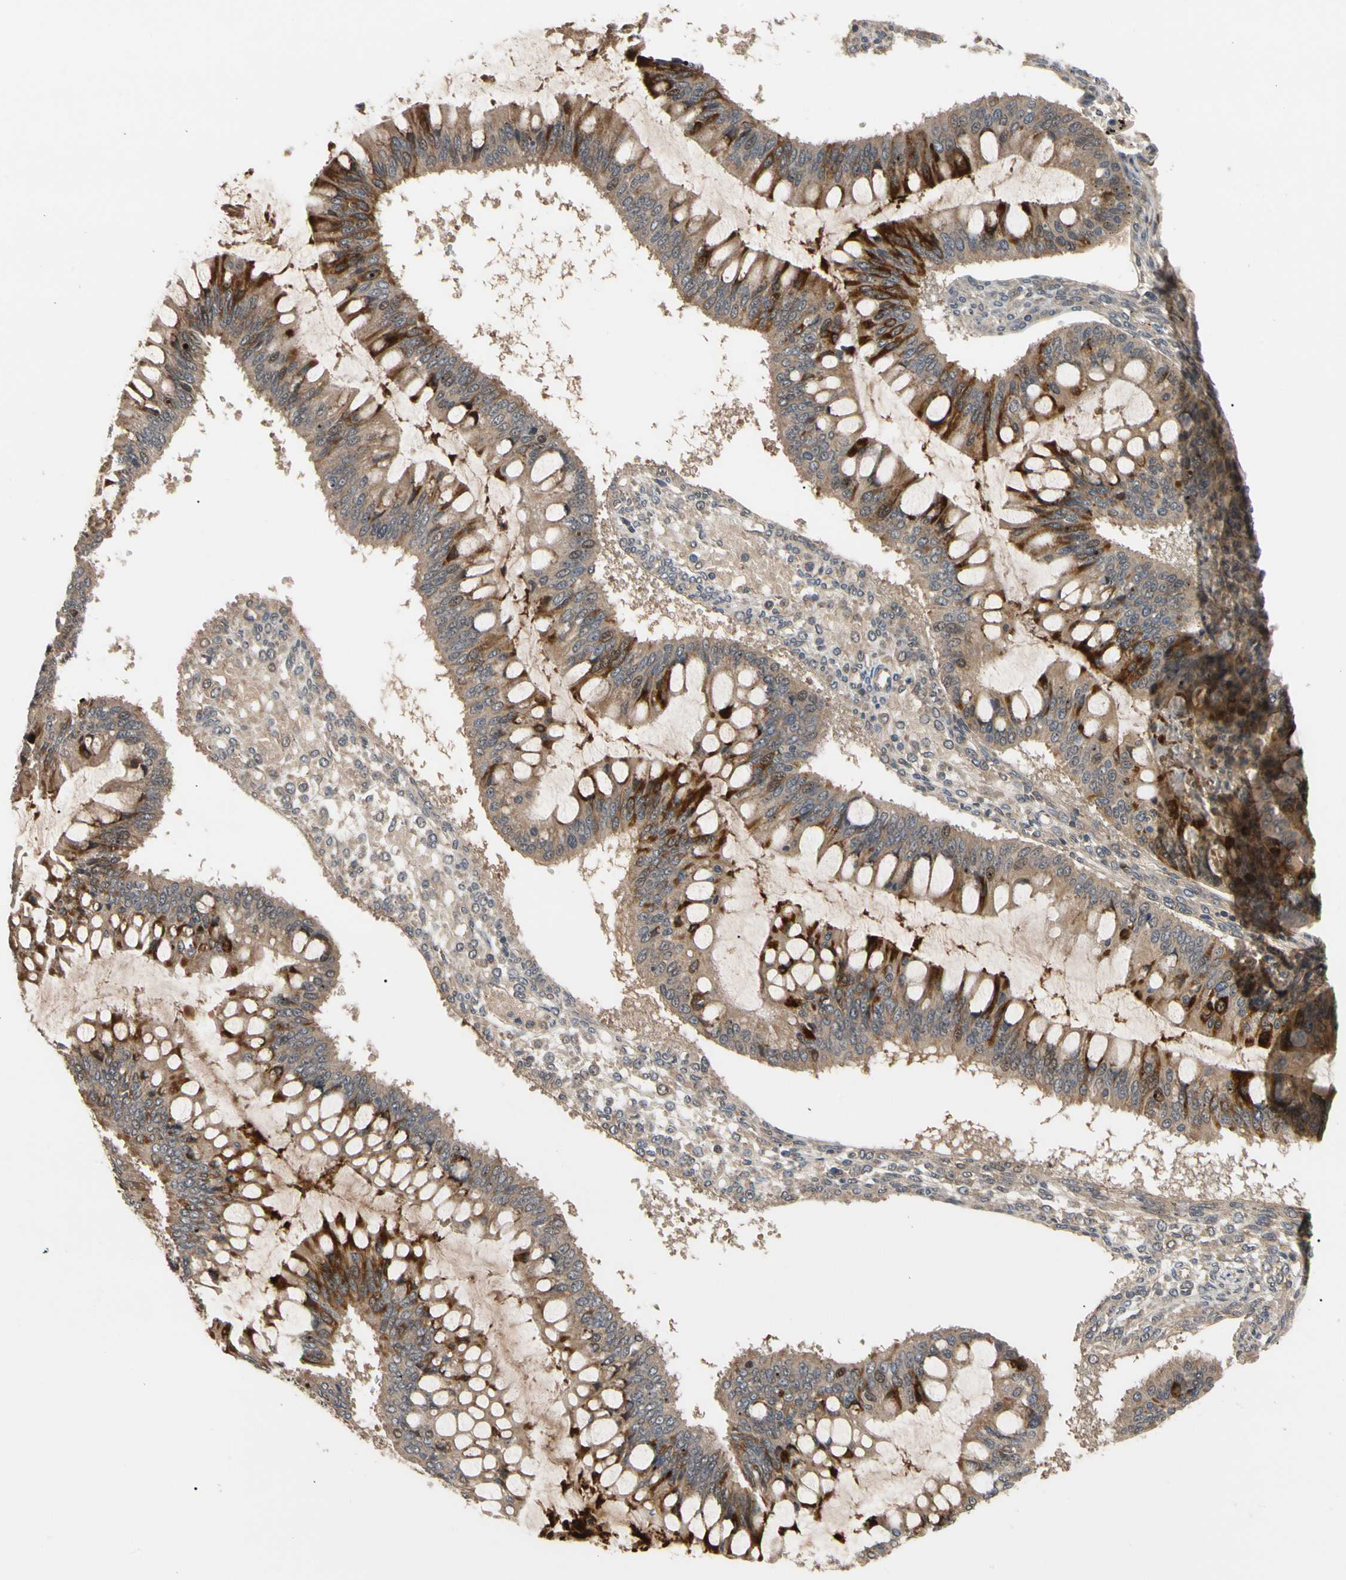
{"staining": {"intensity": "moderate", "quantity": ">75%", "location": "cytoplasmic/membranous"}, "tissue": "ovarian cancer", "cell_type": "Tumor cells", "image_type": "cancer", "snomed": [{"axis": "morphology", "description": "Cystadenocarcinoma, mucinous, NOS"}, {"axis": "topography", "description": "Ovary"}], "caption": "Brown immunohistochemical staining in human mucinous cystadenocarcinoma (ovarian) displays moderate cytoplasmic/membranous staining in about >75% of tumor cells.", "gene": "CYTIP", "patient": {"sex": "female", "age": 73}}